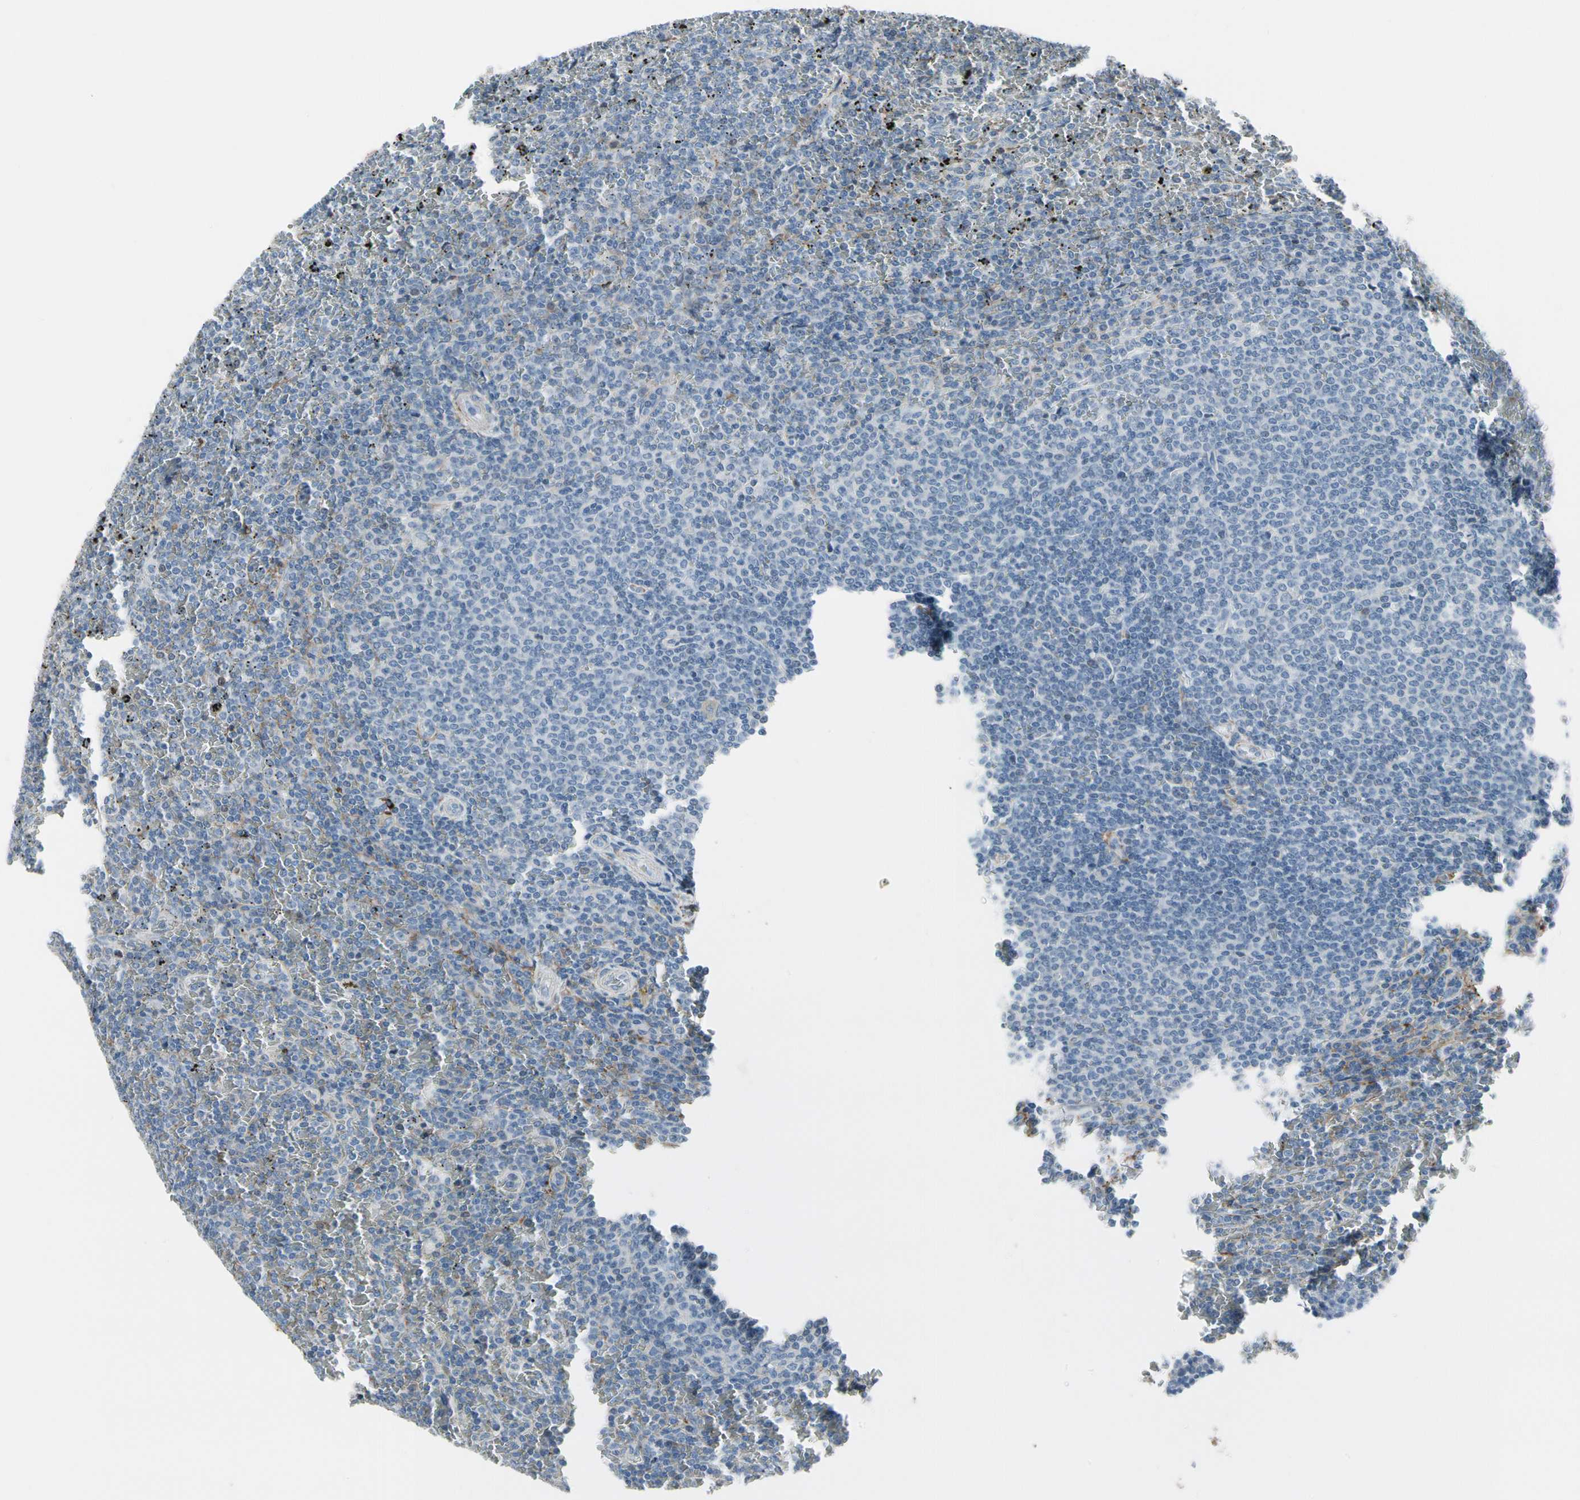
{"staining": {"intensity": "negative", "quantity": "none", "location": "none"}, "tissue": "lymphoma", "cell_type": "Tumor cells", "image_type": "cancer", "snomed": [{"axis": "morphology", "description": "Malignant lymphoma, non-Hodgkin's type, Low grade"}, {"axis": "topography", "description": "Spleen"}], "caption": "Tumor cells are negative for protein expression in human malignant lymphoma, non-Hodgkin's type (low-grade).", "gene": "PIGR", "patient": {"sex": "female", "age": 77}}